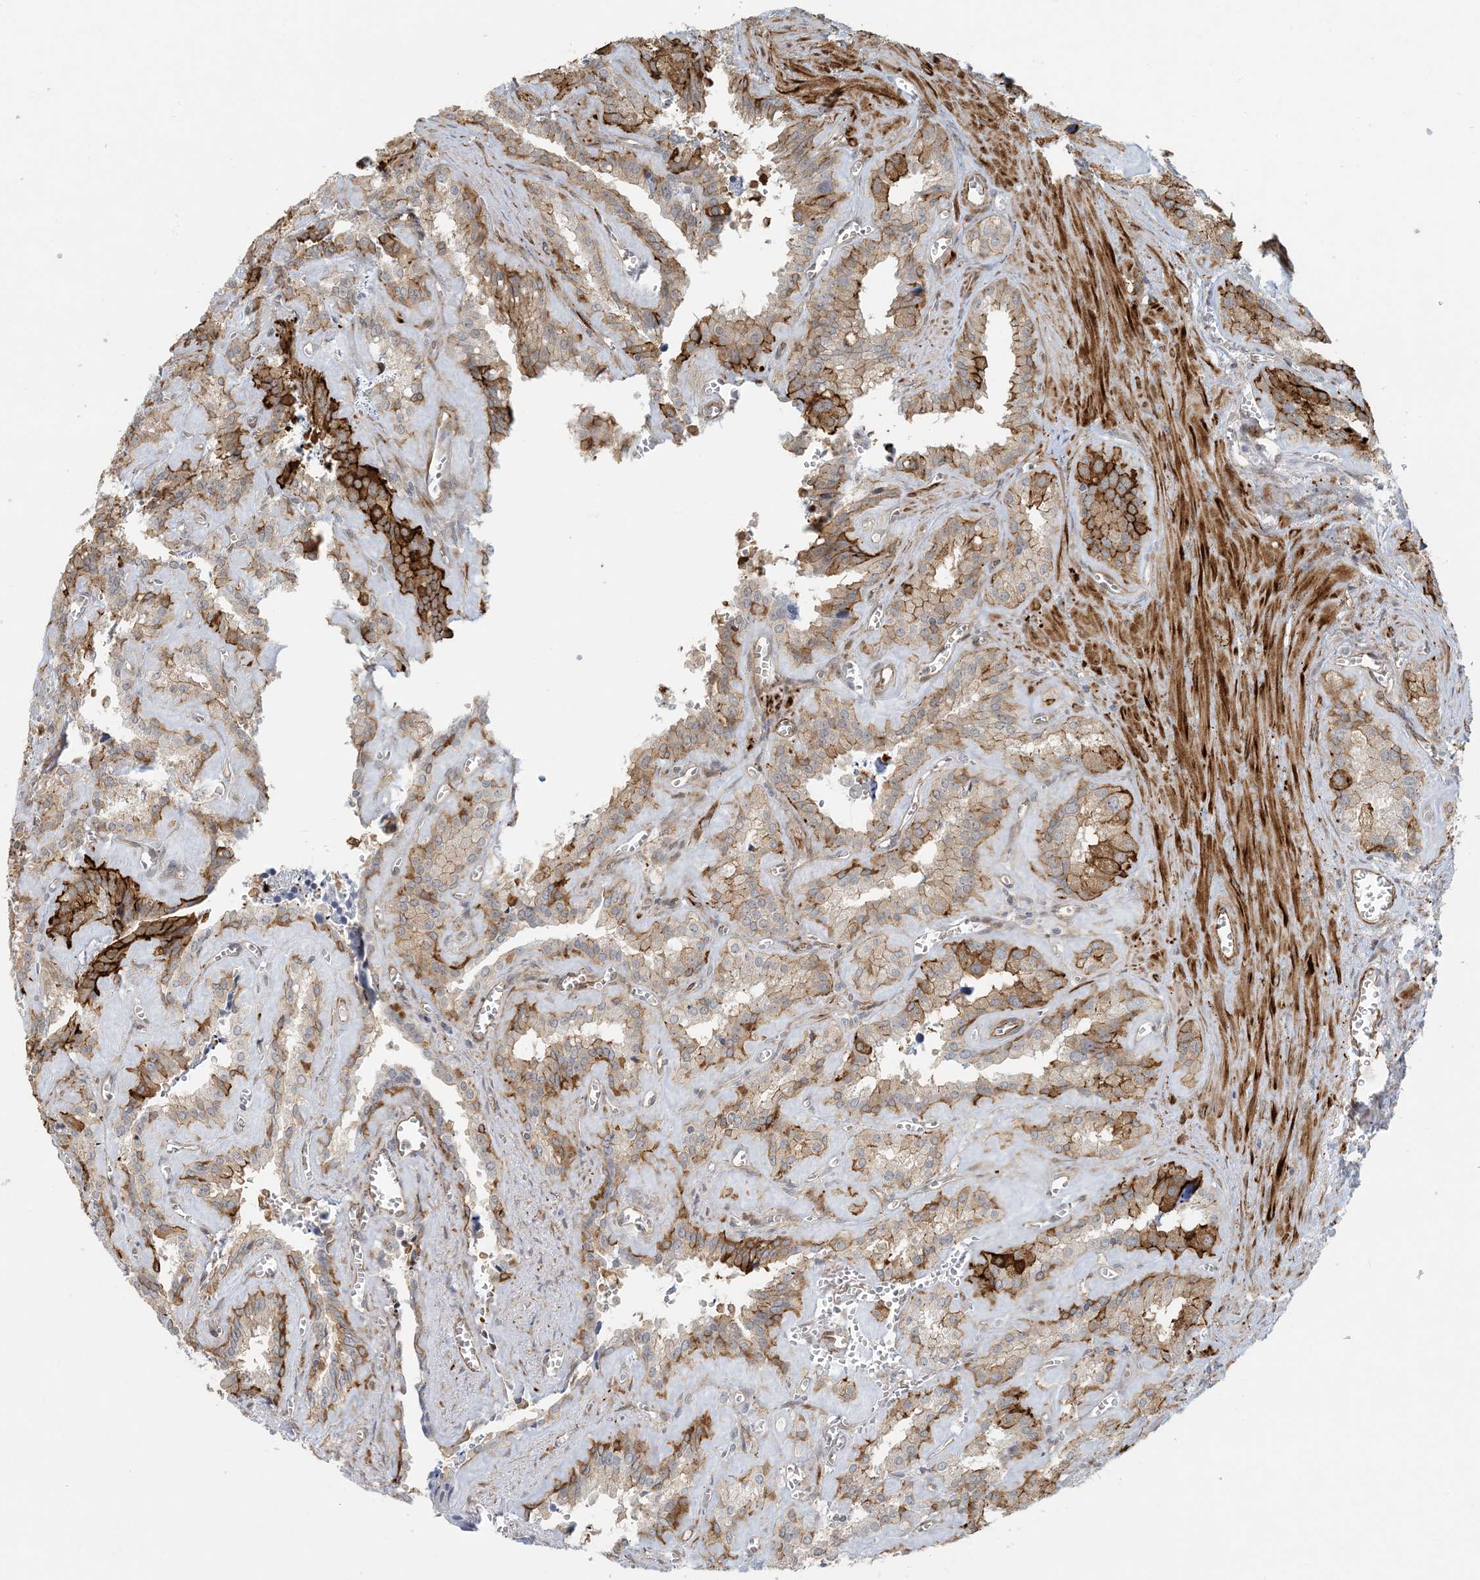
{"staining": {"intensity": "strong", "quantity": "25%-75%", "location": "cytoplasmic/membranous"}, "tissue": "seminal vesicle", "cell_type": "Glandular cells", "image_type": "normal", "snomed": [{"axis": "morphology", "description": "Normal tissue, NOS"}, {"axis": "topography", "description": "Prostate"}, {"axis": "topography", "description": "Seminal veicle"}], "caption": "Glandular cells show high levels of strong cytoplasmic/membranous staining in about 25%-75% of cells in benign seminal vesicle. The staining was performed using DAB to visualize the protein expression in brown, while the nuclei were stained in blue with hematoxylin (Magnification: 20x).", "gene": "BCORL1", "patient": {"sex": "male", "age": 59}}